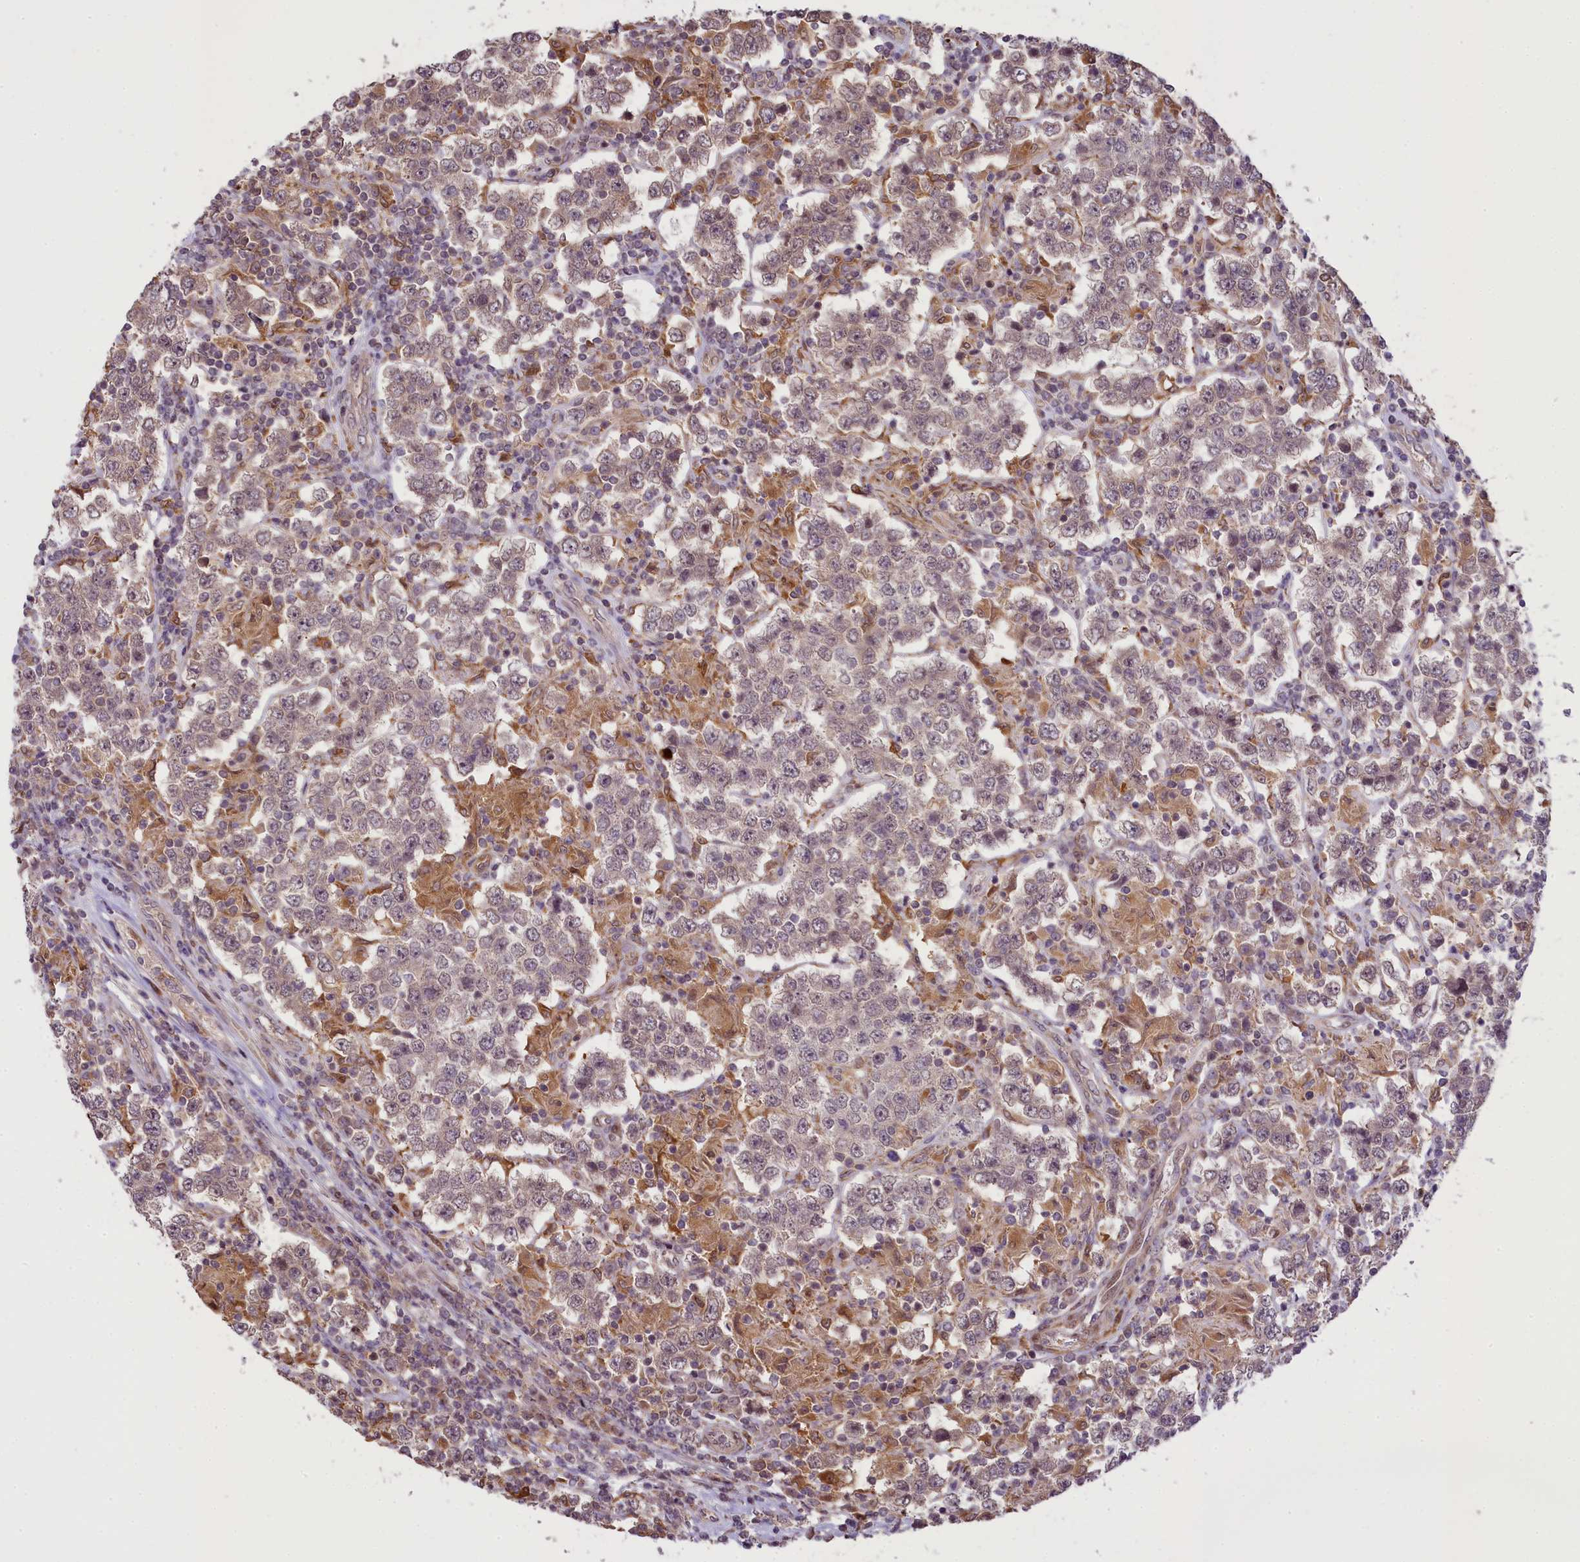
{"staining": {"intensity": "negative", "quantity": "none", "location": "none"}, "tissue": "testis cancer", "cell_type": "Tumor cells", "image_type": "cancer", "snomed": [{"axis": "morphology", "description": "Normal tissue, NOS"}, {"axis": "morphology", "description": "Urothelial carcinoma, High grade"}, {"axis": "morphology", "description": "Seminoma, NOS"}, {"axis": "morphology", "description": "Carcinoma, Embryonal, NOS"}, {"axis": "topography", "description": "Urinary bladder"}, {"axis": "topography", "description": "Testis"}], "caption": "Histopathology image shows no protein positivity in tumor cells of high-grade urothelial carcinoma (testis) tissue.", "gene": "RBBP8", "patient": {"sex": "male", "age": 41}}